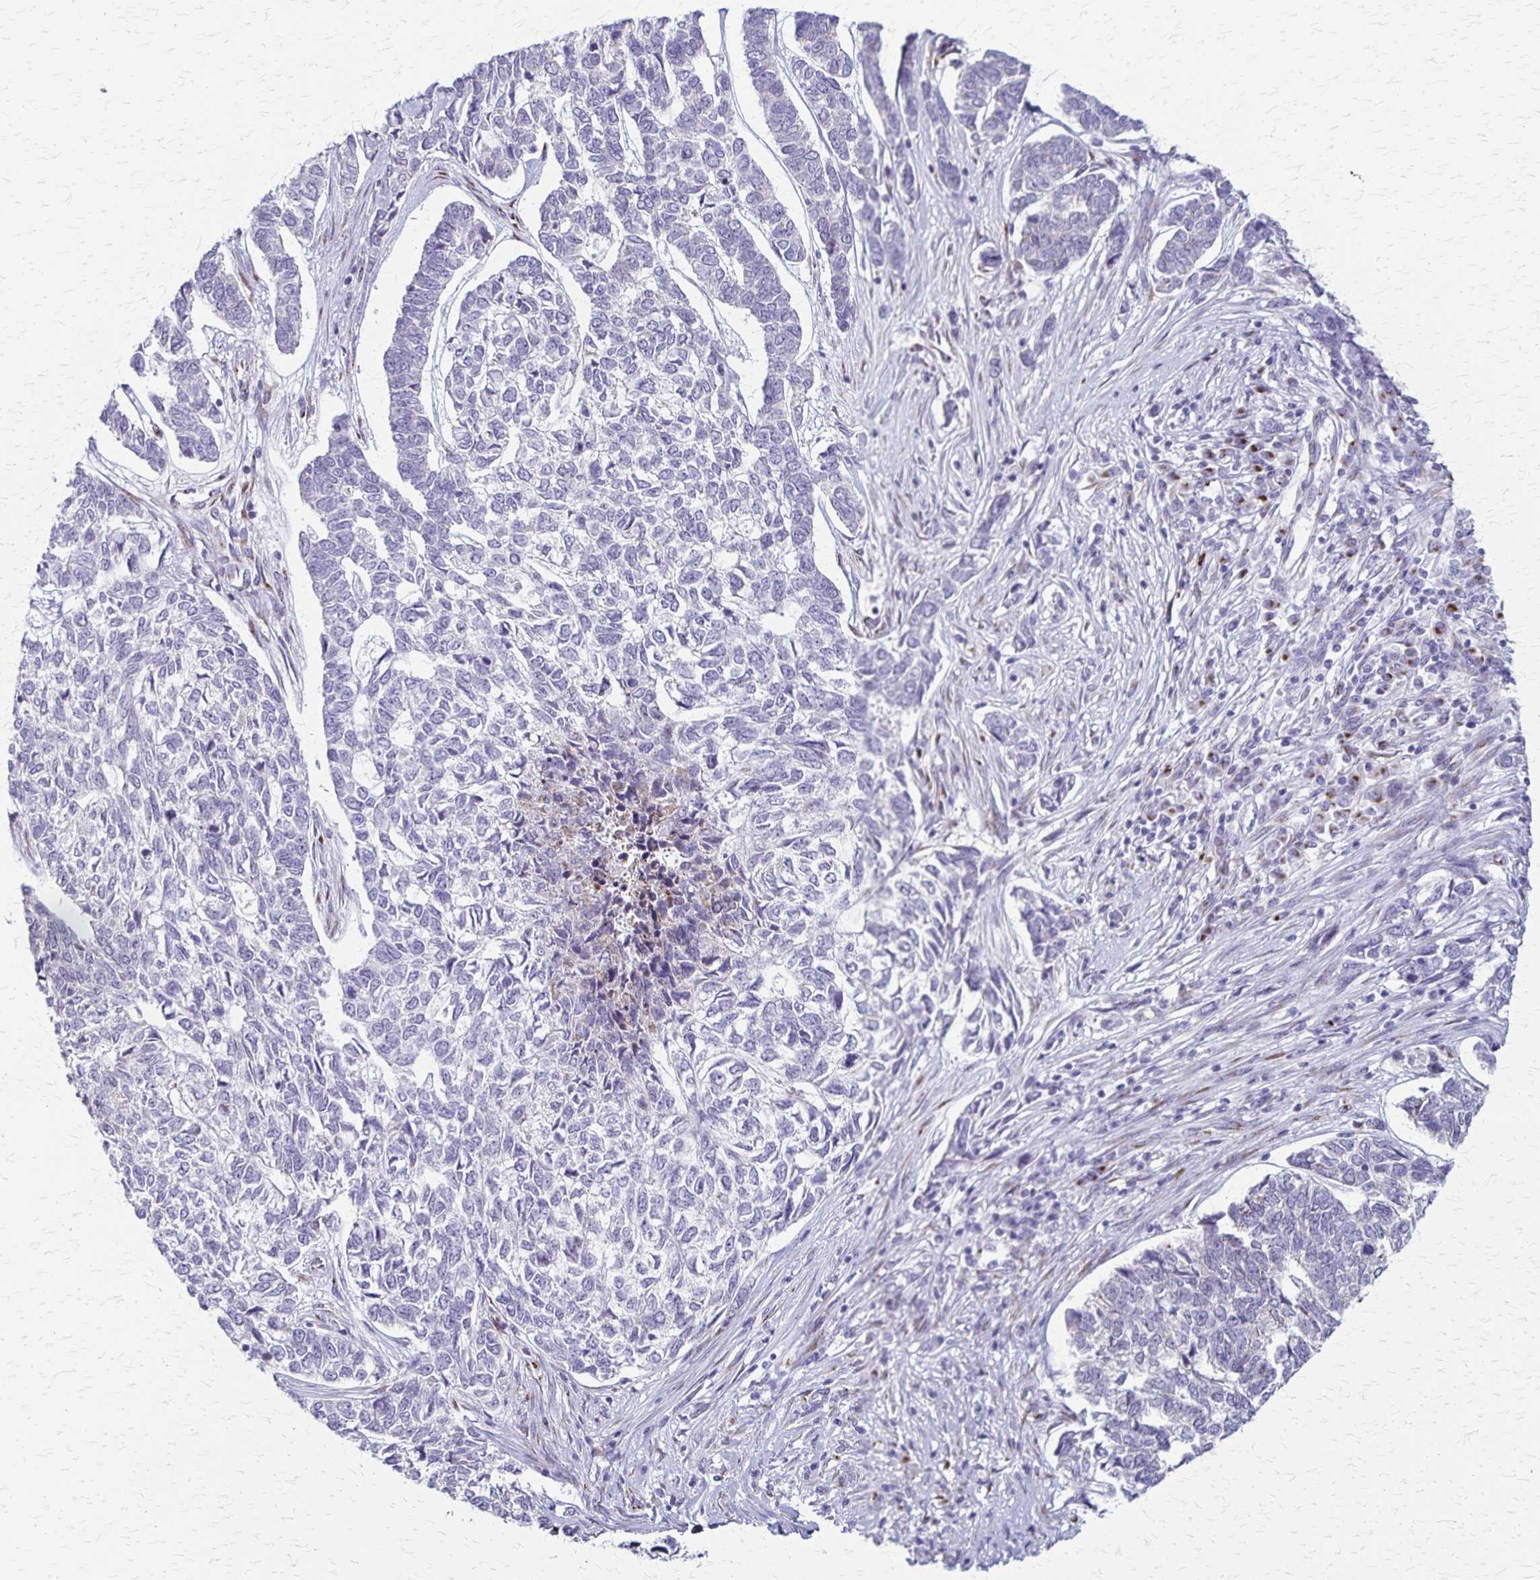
{"staining": {"intensity": "negative", "quantity": "none", "location": "none"}, "tissue": "skin cancer", "cell_type": "Tumor cells", "image_type": "cancer", "snomed": [{"axis": "morphology", "description": "Basal cell carcinoma"}, {"axis": "topography", "description": "Skin"}], "caption": "Immunohistochemical staining of skin cancer (basal cell carcinoma) exhibits no significant expression in tumor cells. Brightfield microscopy of immunohistochemistry stained with DAB (3,3'-diaminobenzidine) (brown) and hematoxylin (blue), captured at high magnification.", "gene": "MCFD2", "patient": {"sex": "female", "age": 65}}